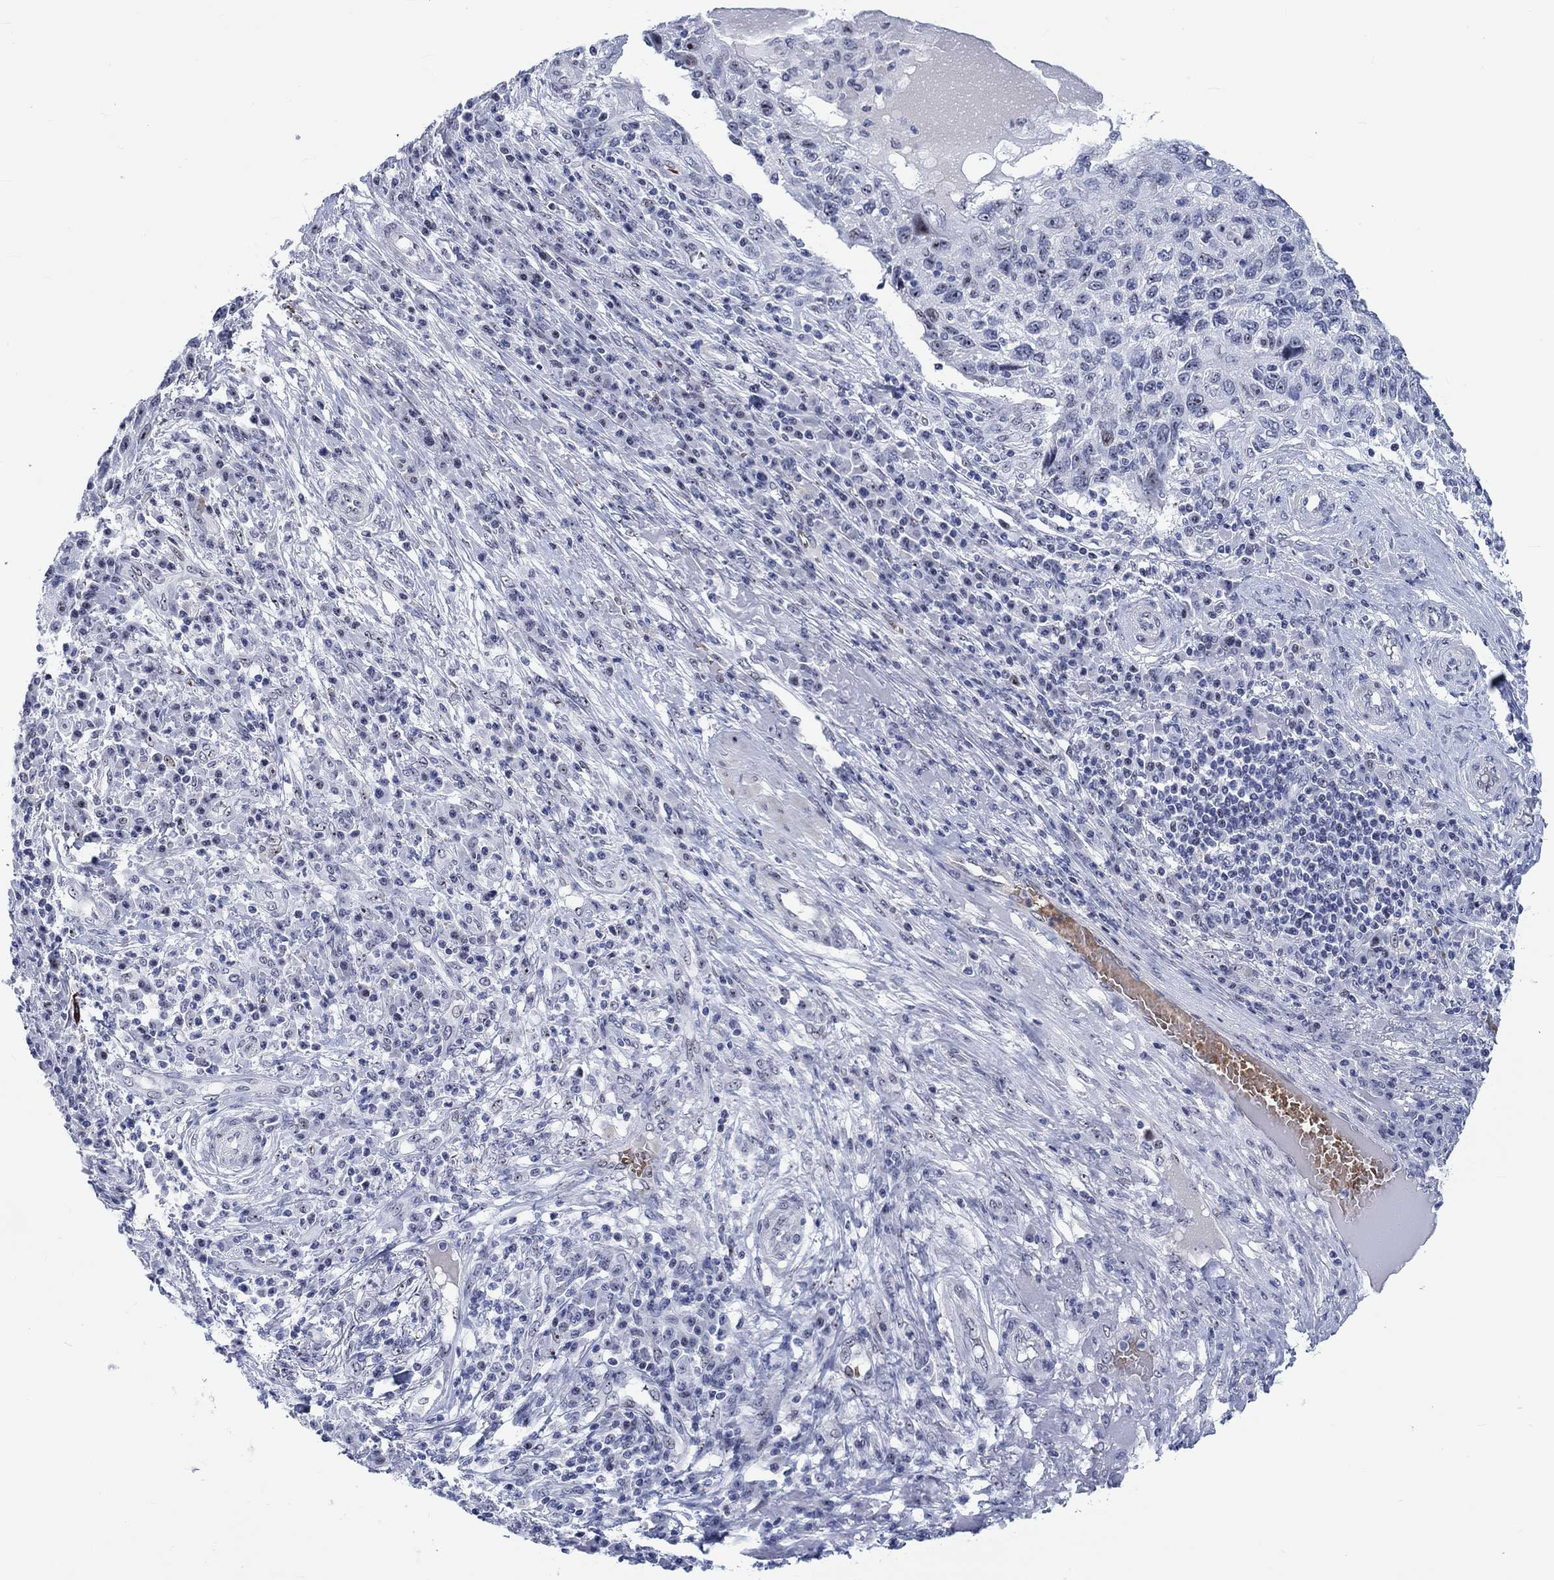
{"staining": {"intensity": "strong", "quantity": "<25%", "location": "nuclear"}, "tissue": "skin cancer", "cell_type": "Tumor cells", "image_type": "cancer", "snomed": [{"axis": "morphology", "description": "Squamous cell carcinoma, NOS"}, {"axis": "topography", "description": "Skin"}], "caption": "Skin cancer stained with a brown dye reveals strong nuclear positive staining in approximately <25% of tumor cells.", "gene": "ZNF446", "patient": {"sex": "male", "age": 92}}